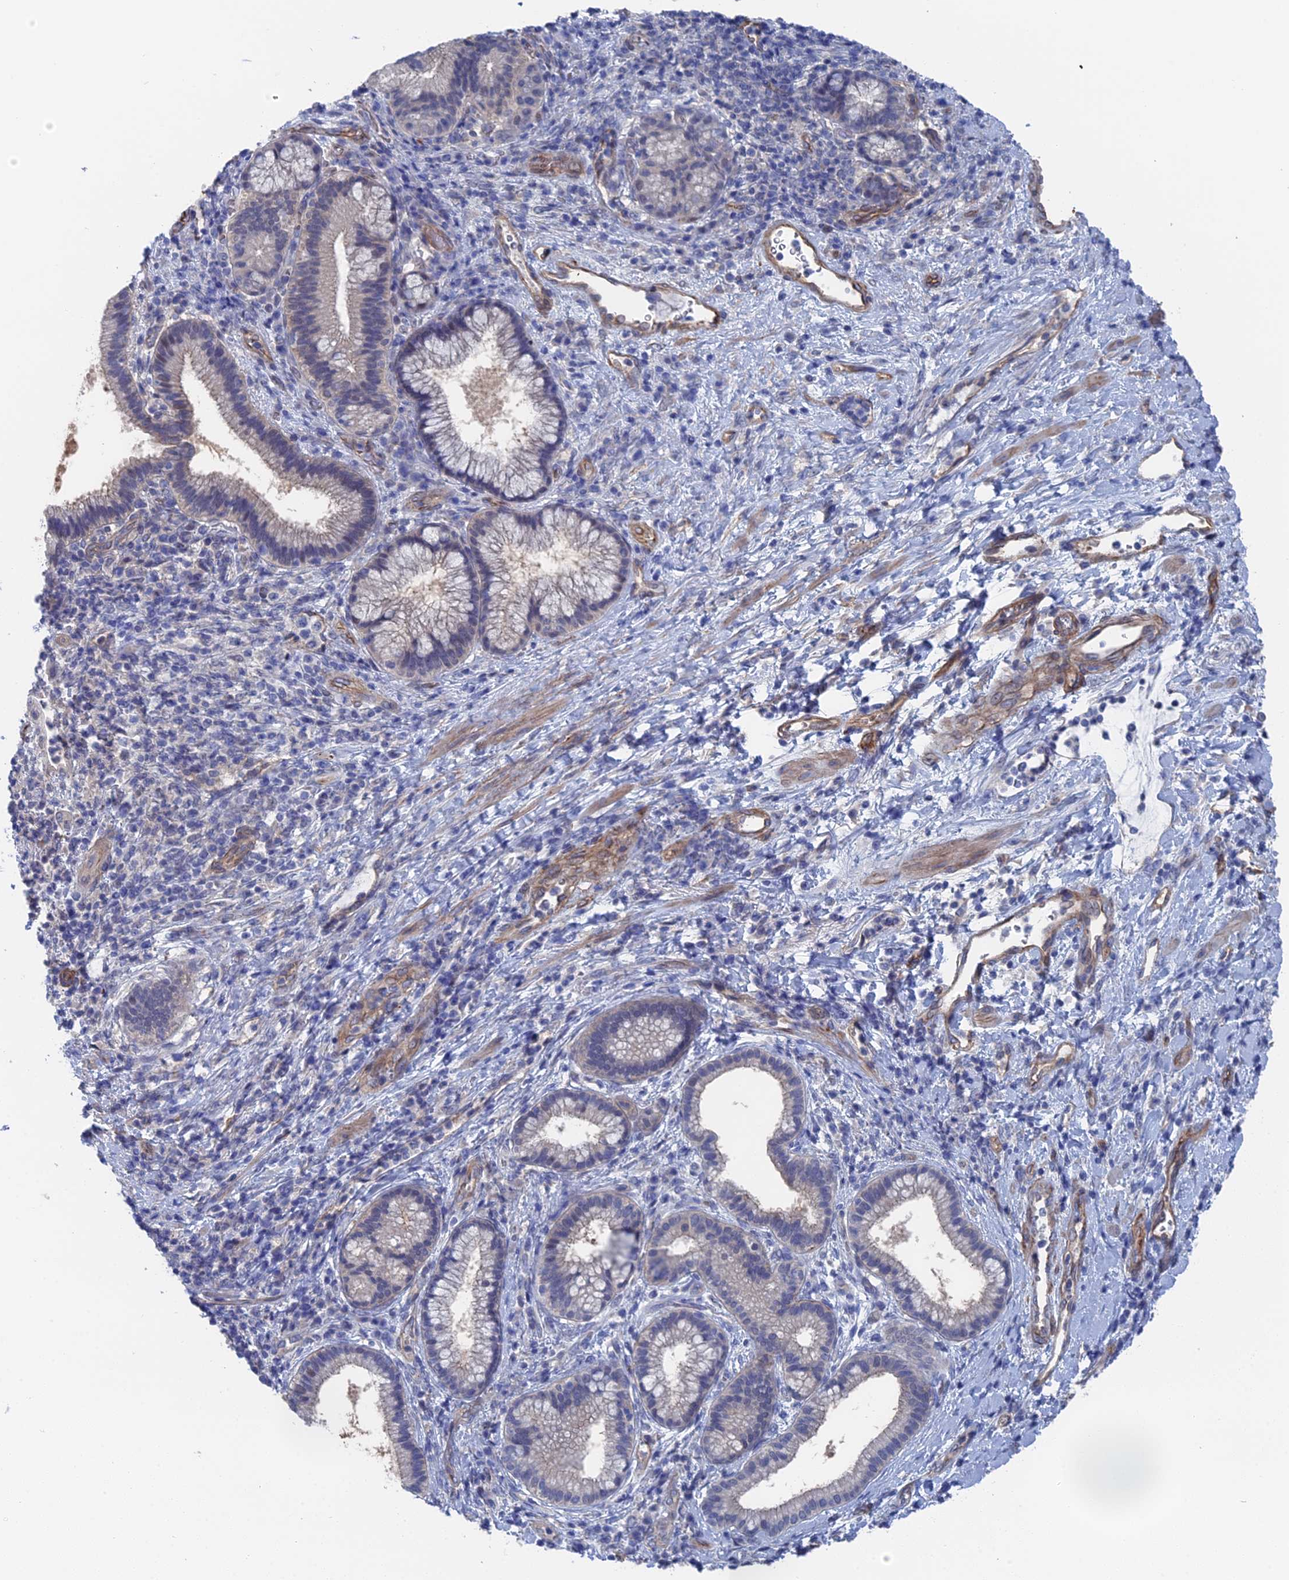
{"staining": {"intensity": "negative", "quantity": "none", "location": "none"}, "tissue": "pancreatic cancer", "cell_type": "Tumor cells", "image_type": "cancer", "snomed": [{"axis": "morphology", "description": "Normal tissue, NOS"}, {"axis": "morphology", "description": "Adenocarcinoma, NOS"}, {"axis": "topography", "description": "Pancreas"}], "caption": "The immunohistochemistry (IHC) histopathology image has no significant staining in tumor cells of pancreatic cancer tissue. (Stains: DAB (3,3'-diaminobenzidine) immunohistochemistry with hematoxylin counter stain, Microscopy: brightfield microscopy at high magnification).", "gene": "MTHFSD", "patient": {"sex": "female", "age": 55}}